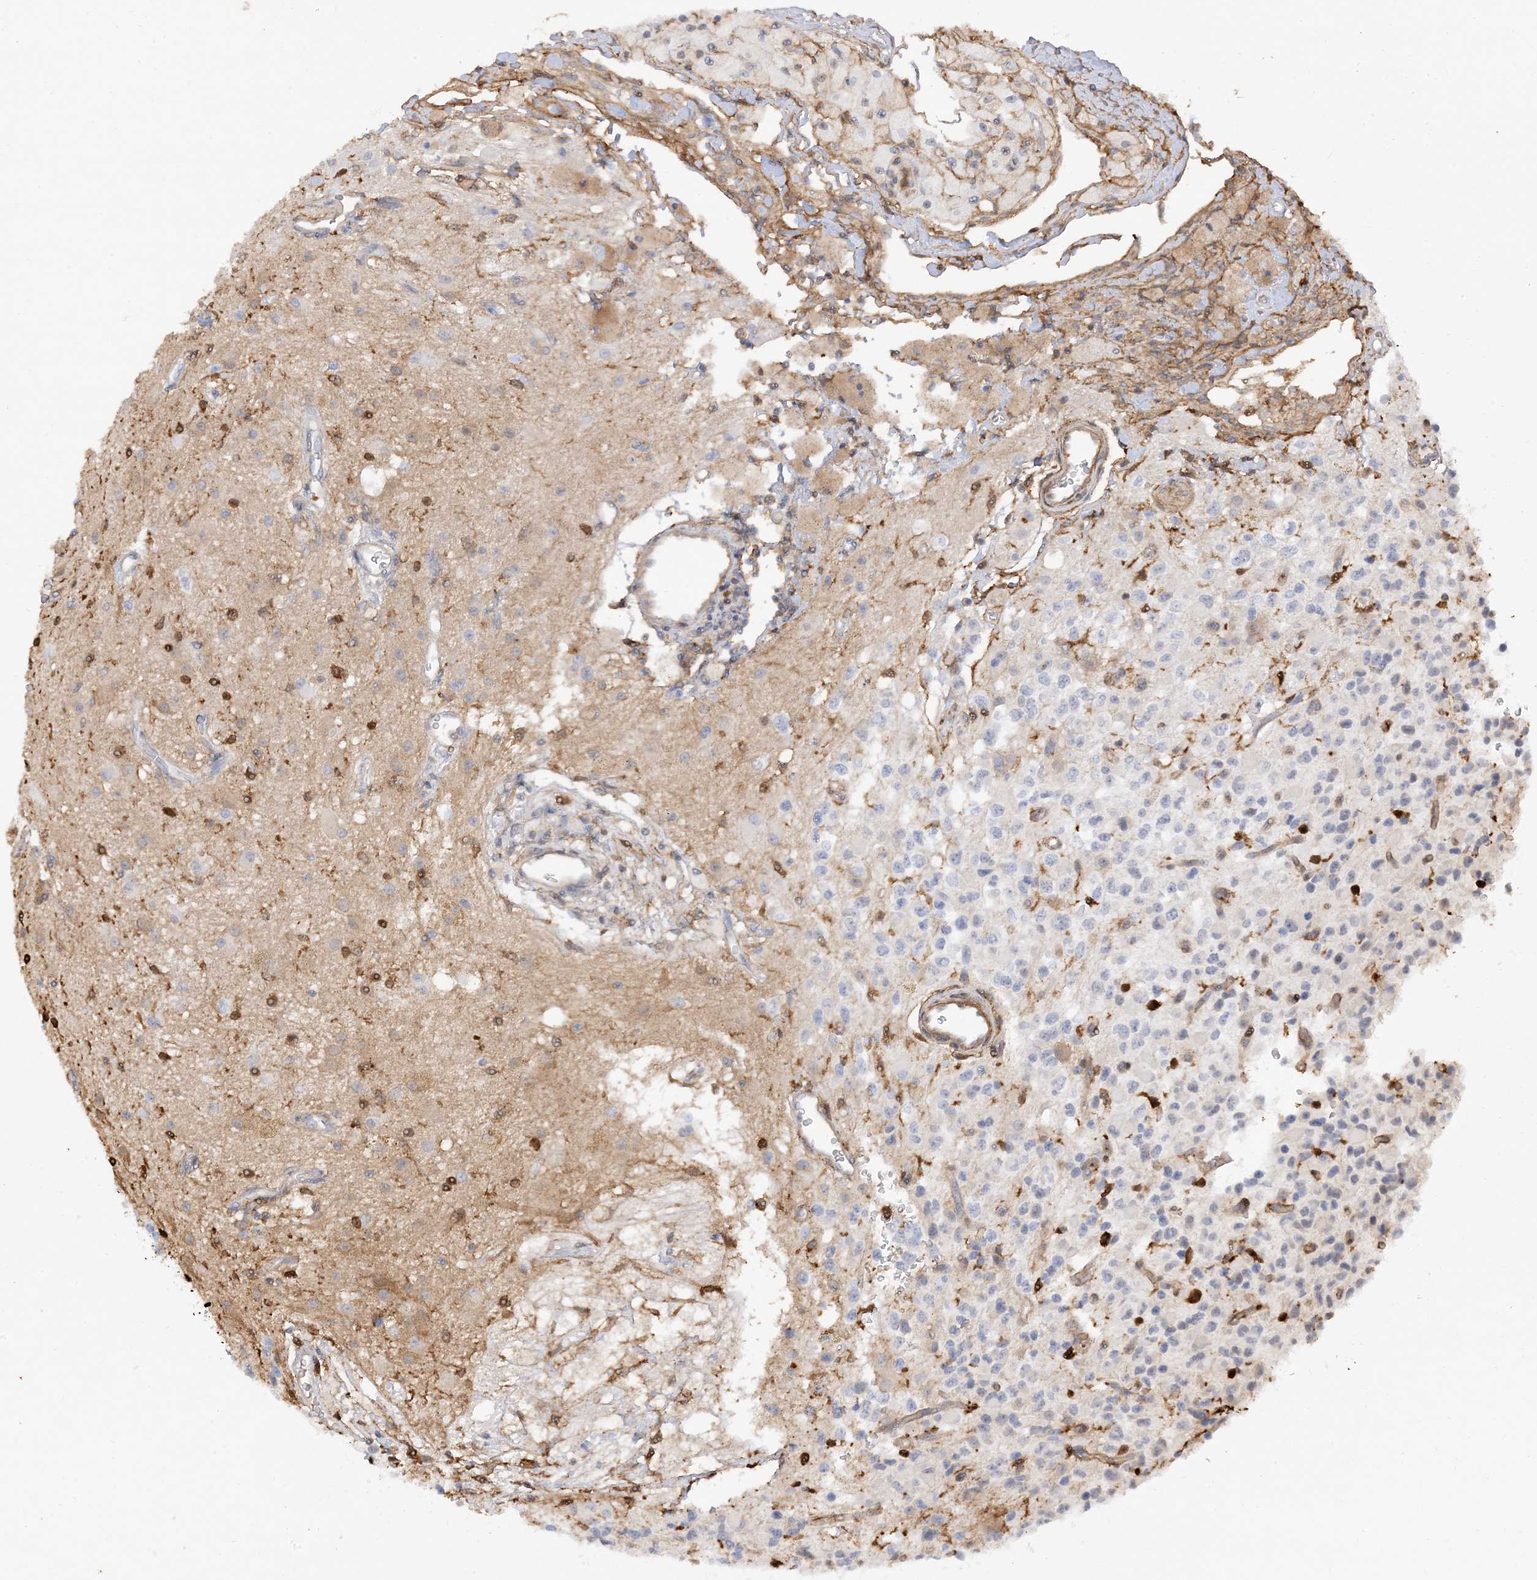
{"staining": {"intensity": "negative", "quantity": "none", "location": "none"}, "tissue": "glioma", "cell_type": "Tumor cells", "image_type": "cancer", "snomed": [{"axis": "morphology", "description": "Glioma, malignant, High grade"}, {"axis": "topography", "description": "Brain"}], "caption": "Image shows no protein positivity in tumor cells of malignant glioma (high-grade) tissue.", "gene": "PHACTR2", "patient": {"sex": "male", "age": 34}}